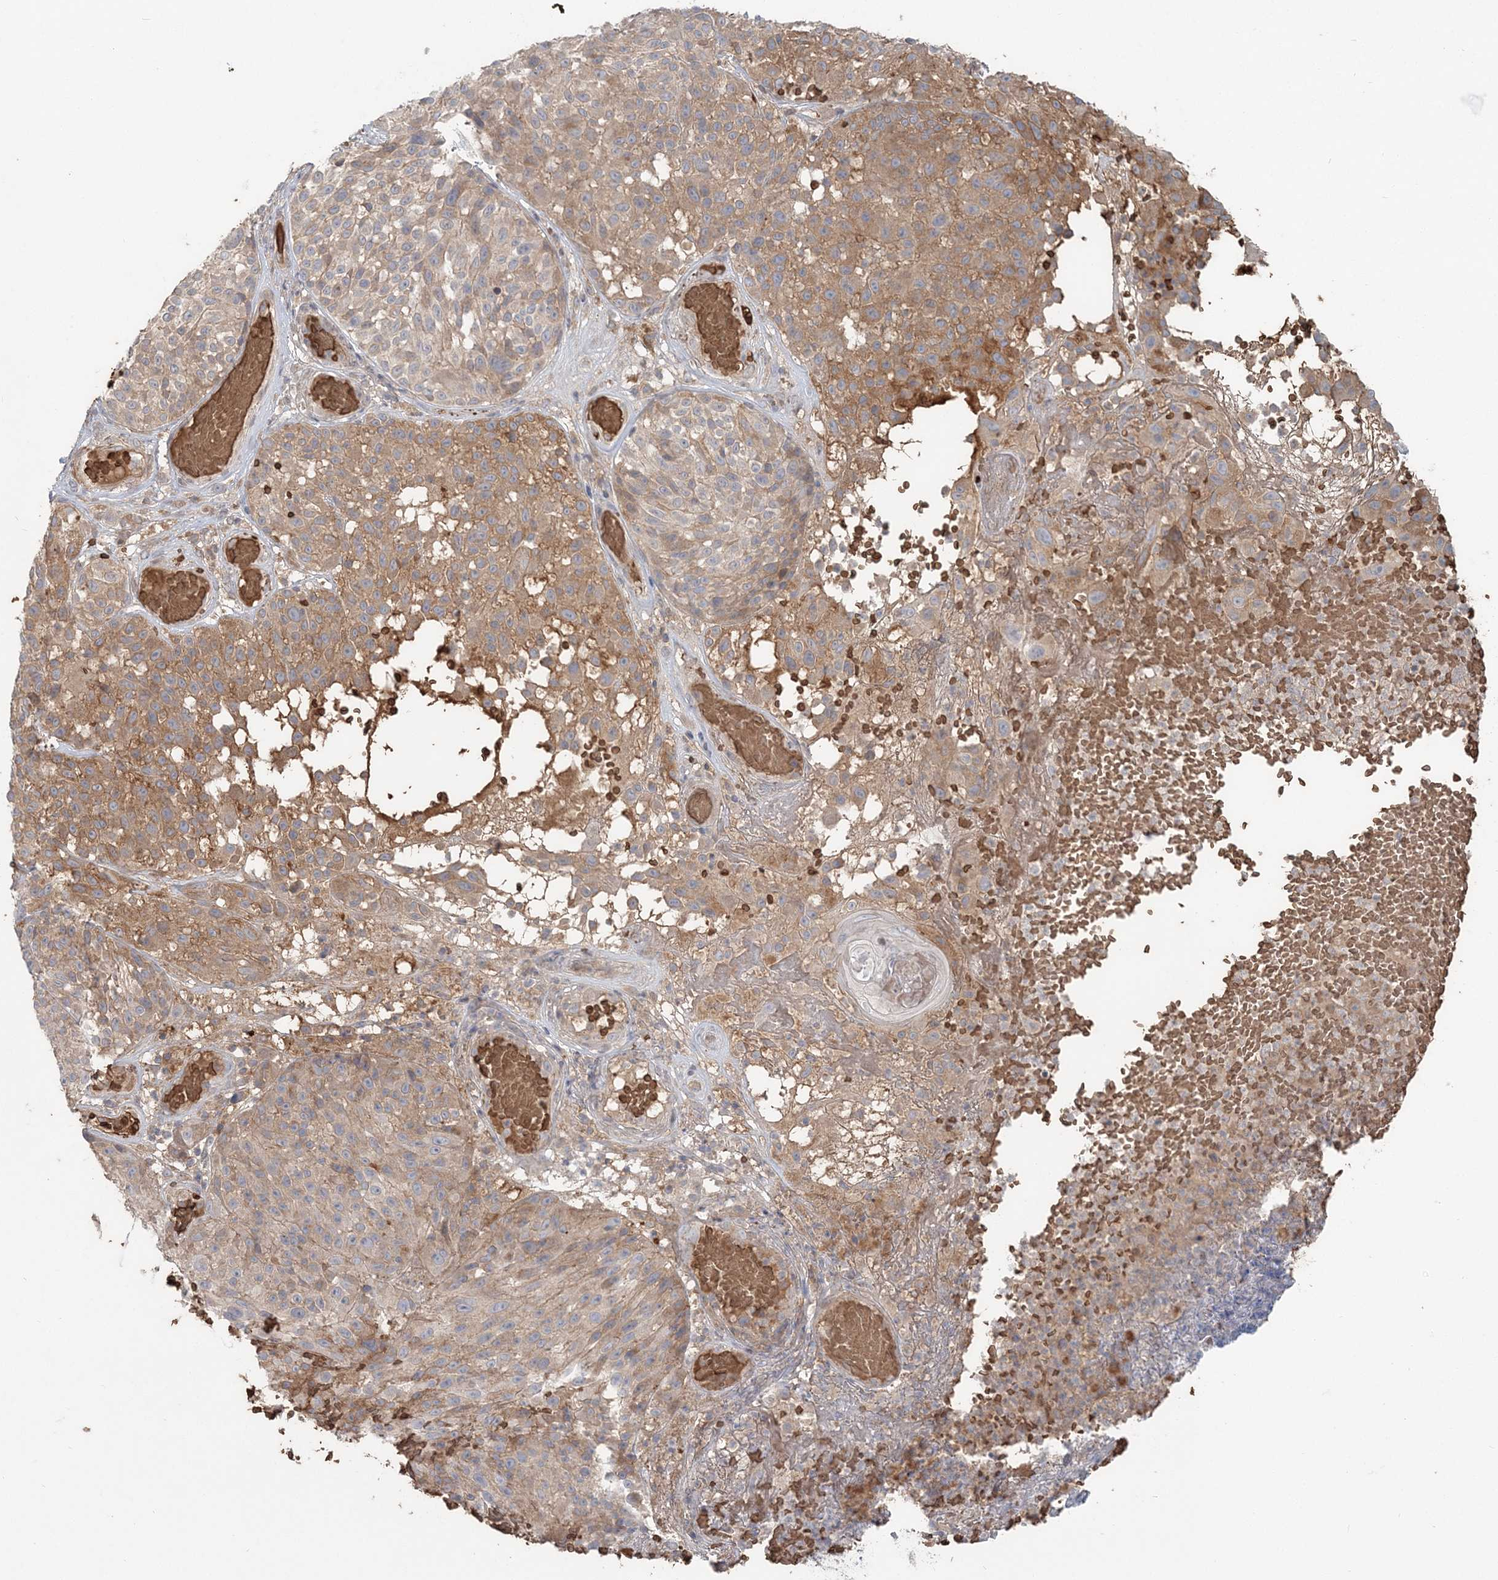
{"staining": {"intensity": "moderate", "quantity": "25%-75%", "location": "cytoplasmic/membranous"}, "tissue": "melanoma", "cell_type": "Tumor cells", "image_type": "cancer", "snomed": [{"axis": "morphology", "description": "Malignant melanoma, NOS"}, {"axis": "topography", "description": "Skin"}], "caption": "Human malignant melanoma stained with a protein marker displays moderate staining in tumor cells.", "gene": "SERINC1", "patient": {"sex": "male", "age": 83}}